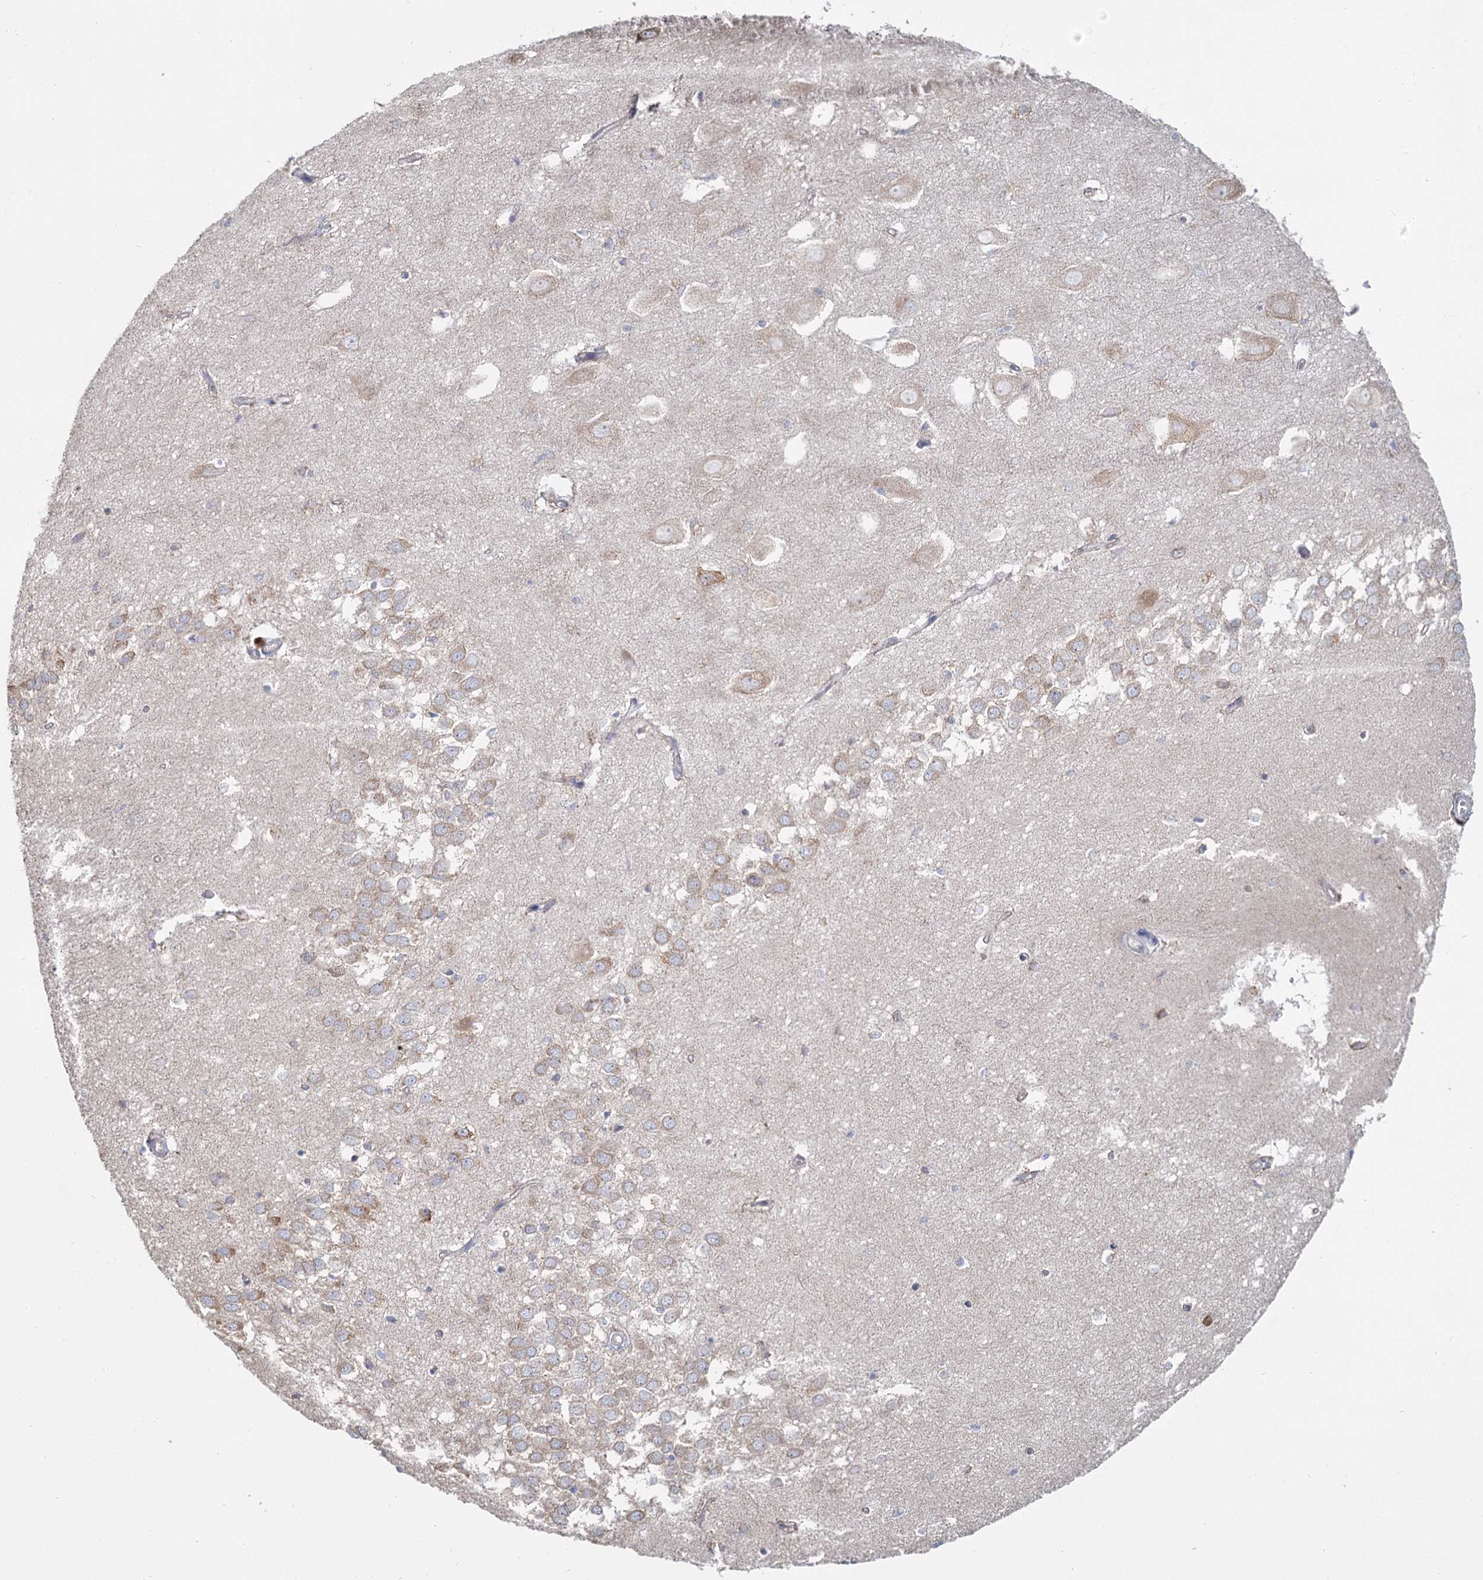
{"staining": {"intensity": "negative", "quantity": "none", "location": "none"}, "tissue": "hippocampus", "cell_type": "Glial cells", "image_type": "normal", "snomed": [{"axis": "morphology", "description": "Normal tissue, NOS"}, {"axis": "topography", "description": "Hippocampus"}], "caption": "Hippocampus stained for a protein using IHC reveals no expression glial cells.", "gene": "ACOX2", "patient": {"sex": "female", "age": 64}}